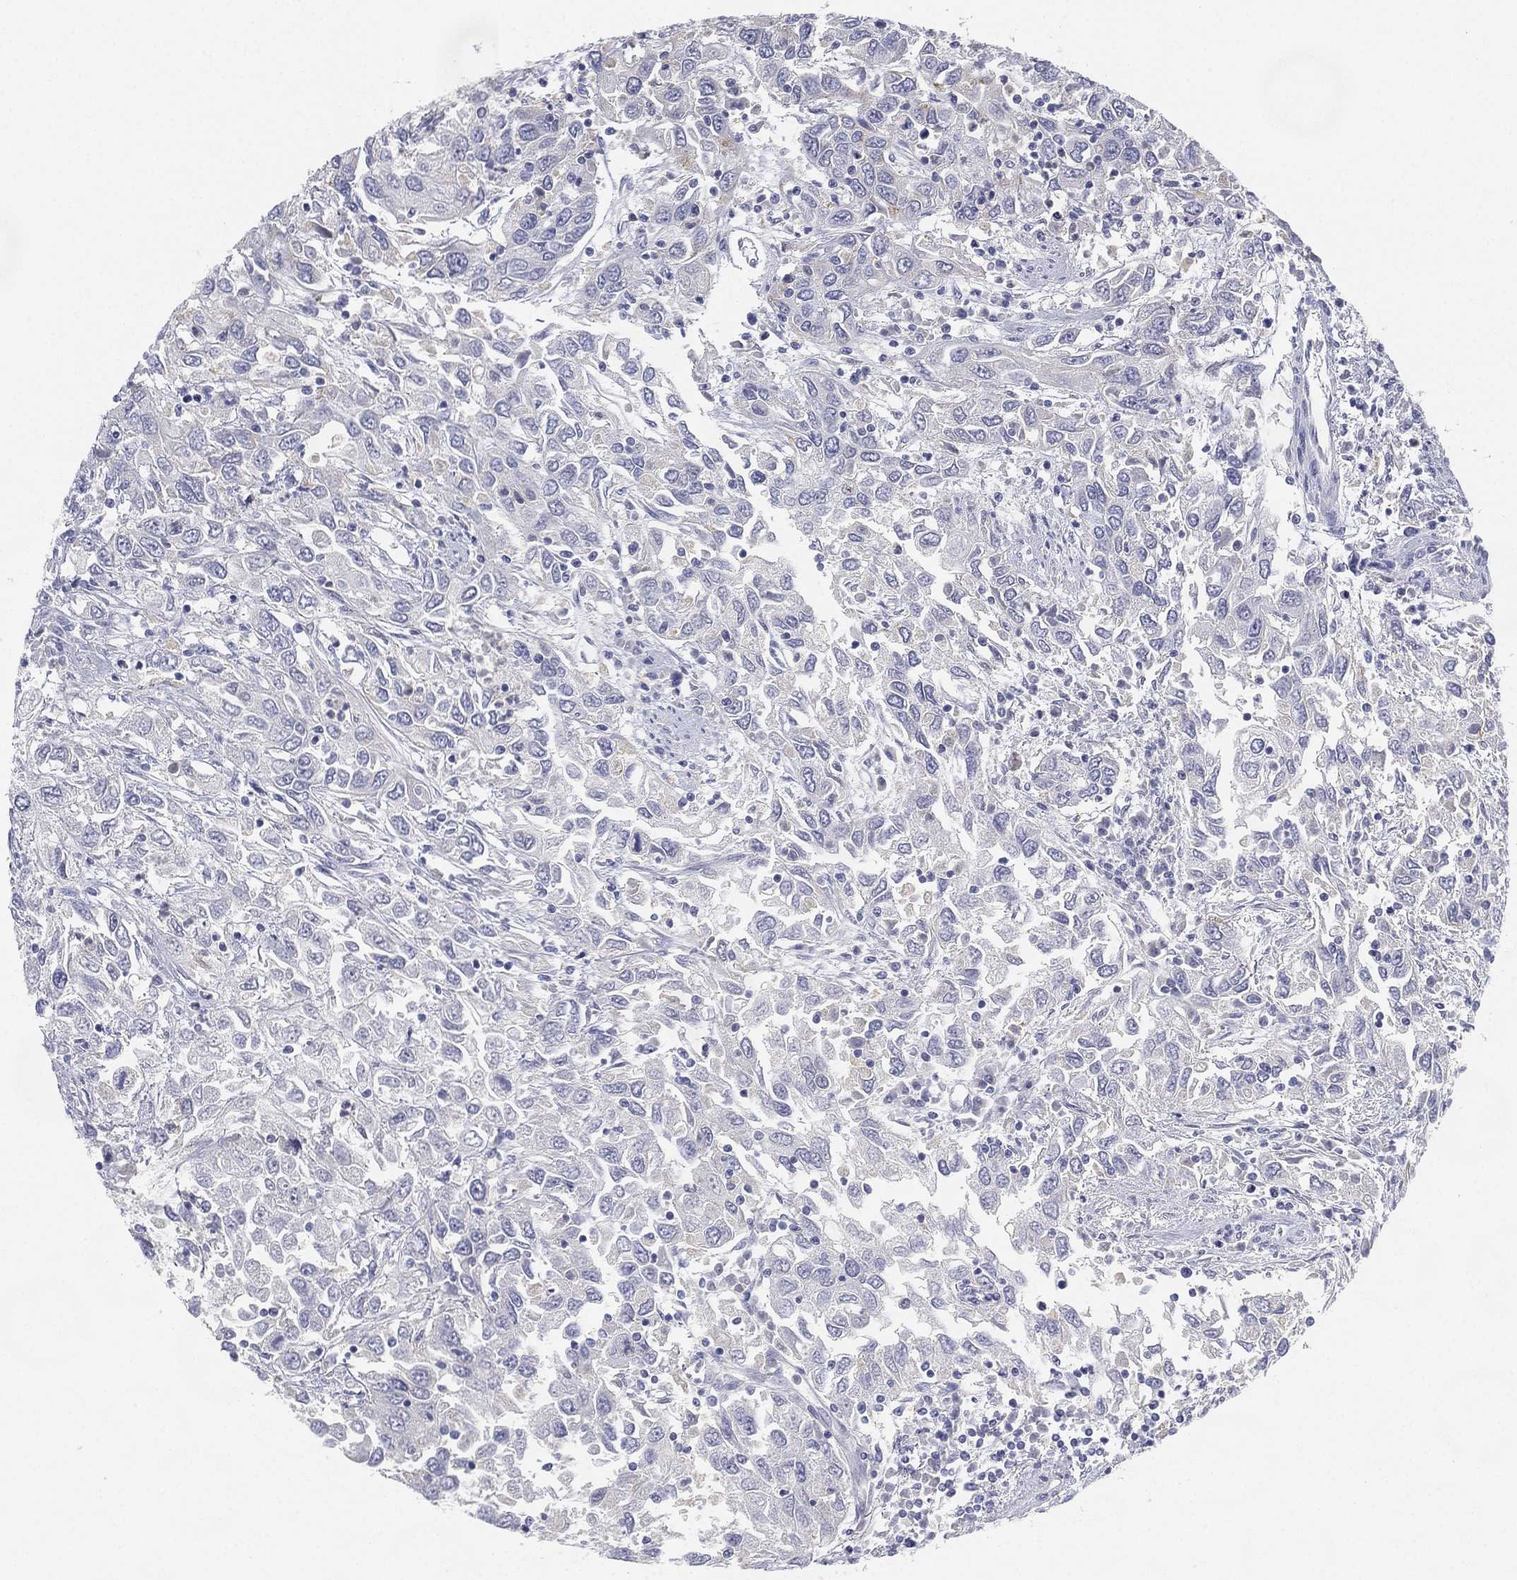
{"staining": {"intensity": "negative", "quantity": "none", "location": "none"}, "tissue": "urothelial cancer", "cell_type": "Tumor cells", "image_type": "cancer", "snomed": [{"axis": "morphology", "description": "Urothelial carcinoma, High grade"}, {"axis": "topography", "description": "Urinary bladder"}], "caption": "An immunohistochemistry histopathology image of high-grade urothelial carcinoma is shown. There is no staining in tumor cells of high-grade urothelial carcinoma.", "gene": "NPC2", "patient": {"sex": "male", "age": 76}}